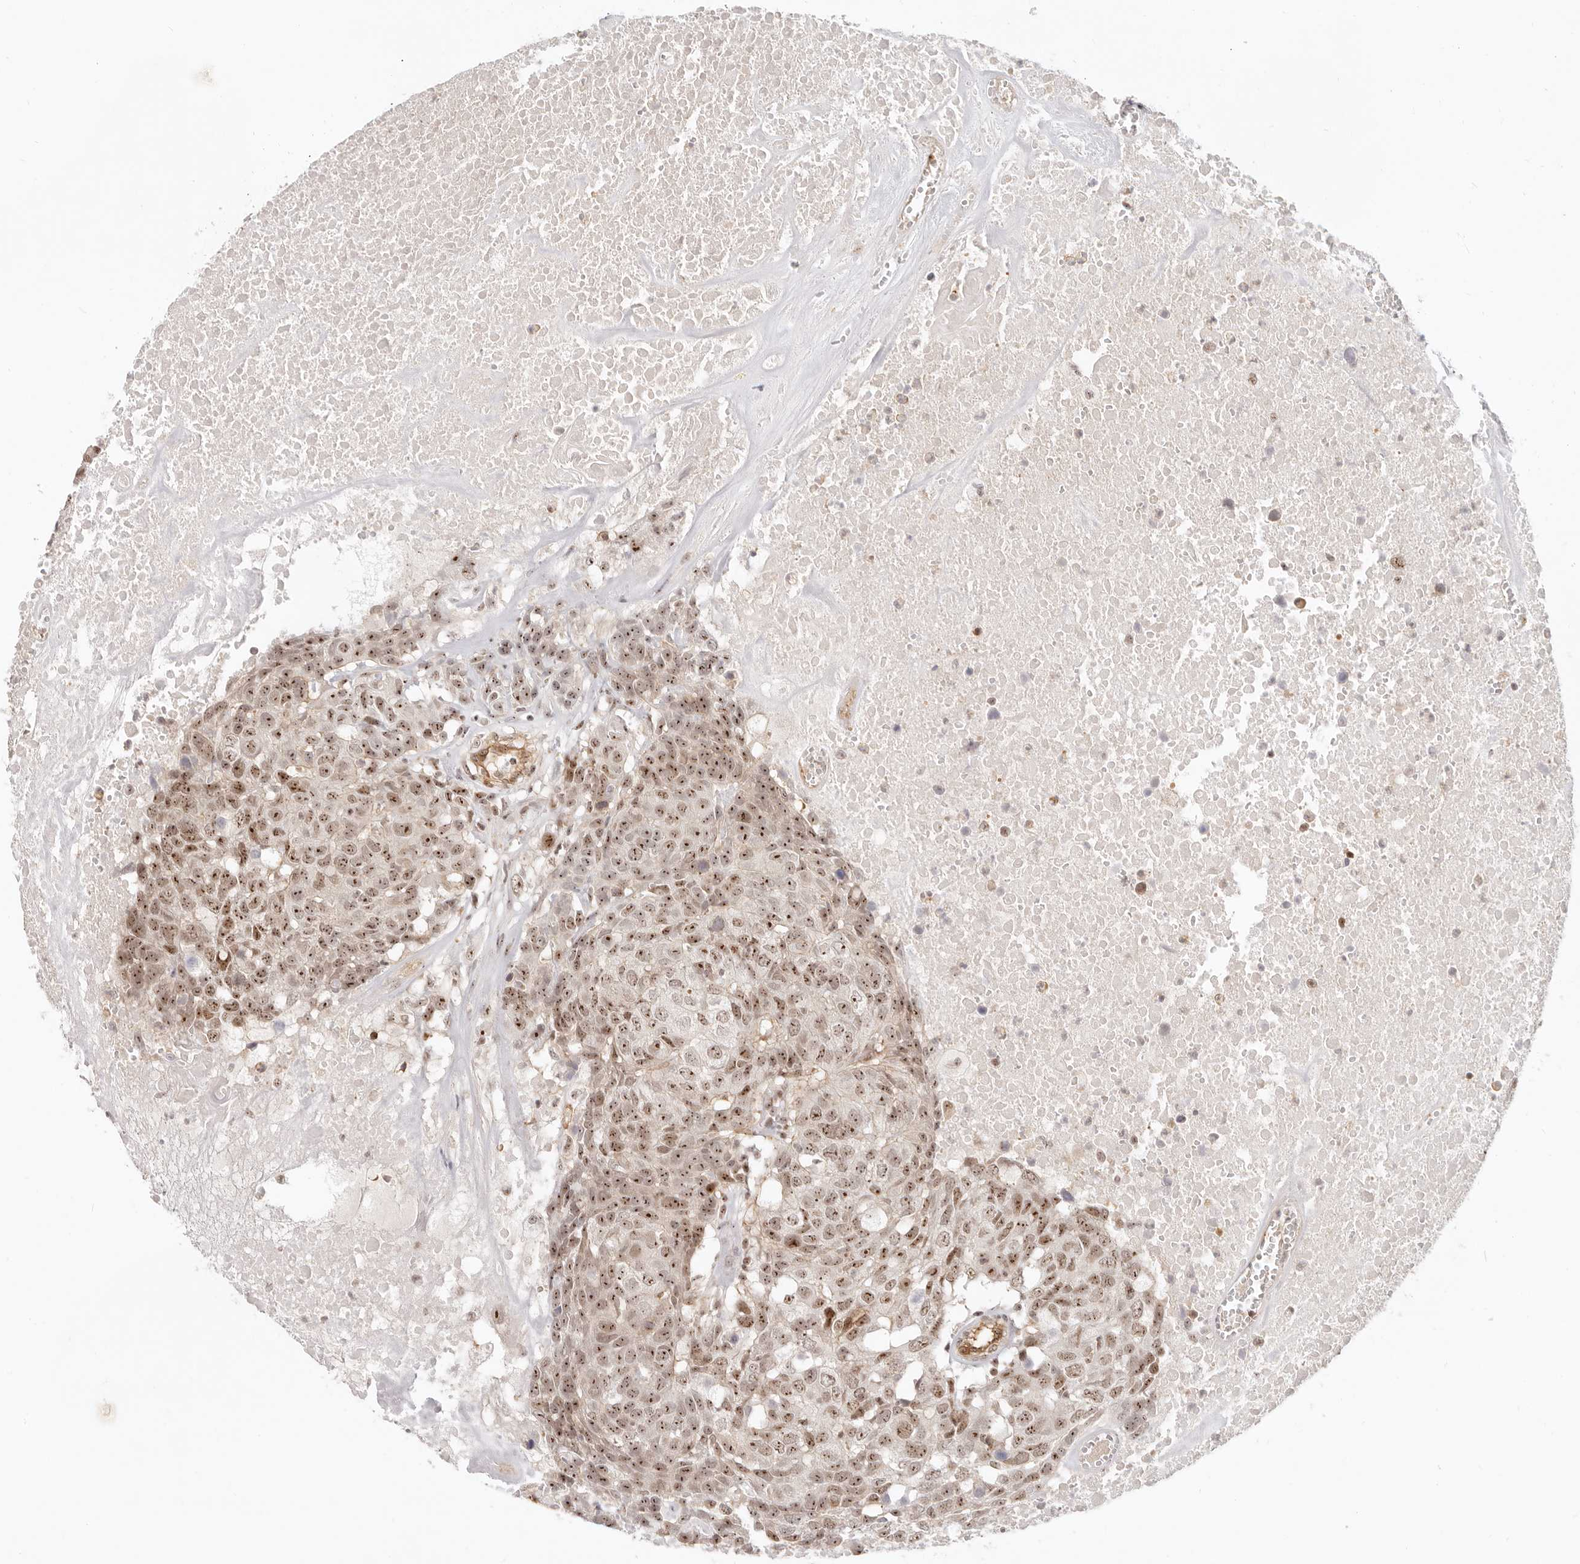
{"staining": {"intensity": "moderate", "quantity": ">75%", "location": "nuclear"}, "tissue": "head and neck cancer", "cell_type": "Tumor cells", "image_type": "cancer", "snomed": [{"axis": "morphology", "description": "Squamous cell carcinoma, NOS"}, {"axis": "topography", "description": "Head-Neck"}], "caption": "The immunohistochemical stain highlights moderate nuclear positivity in tumor cells of head and neck cancer (squamous cell carcinoma) tissue. (Stains: DAB in brown, nuclei in blue, Microscopy: brightfield microscopy at high magnification).", "gene": "BAP1", "patient": {"sex": "male", "age": 66}}